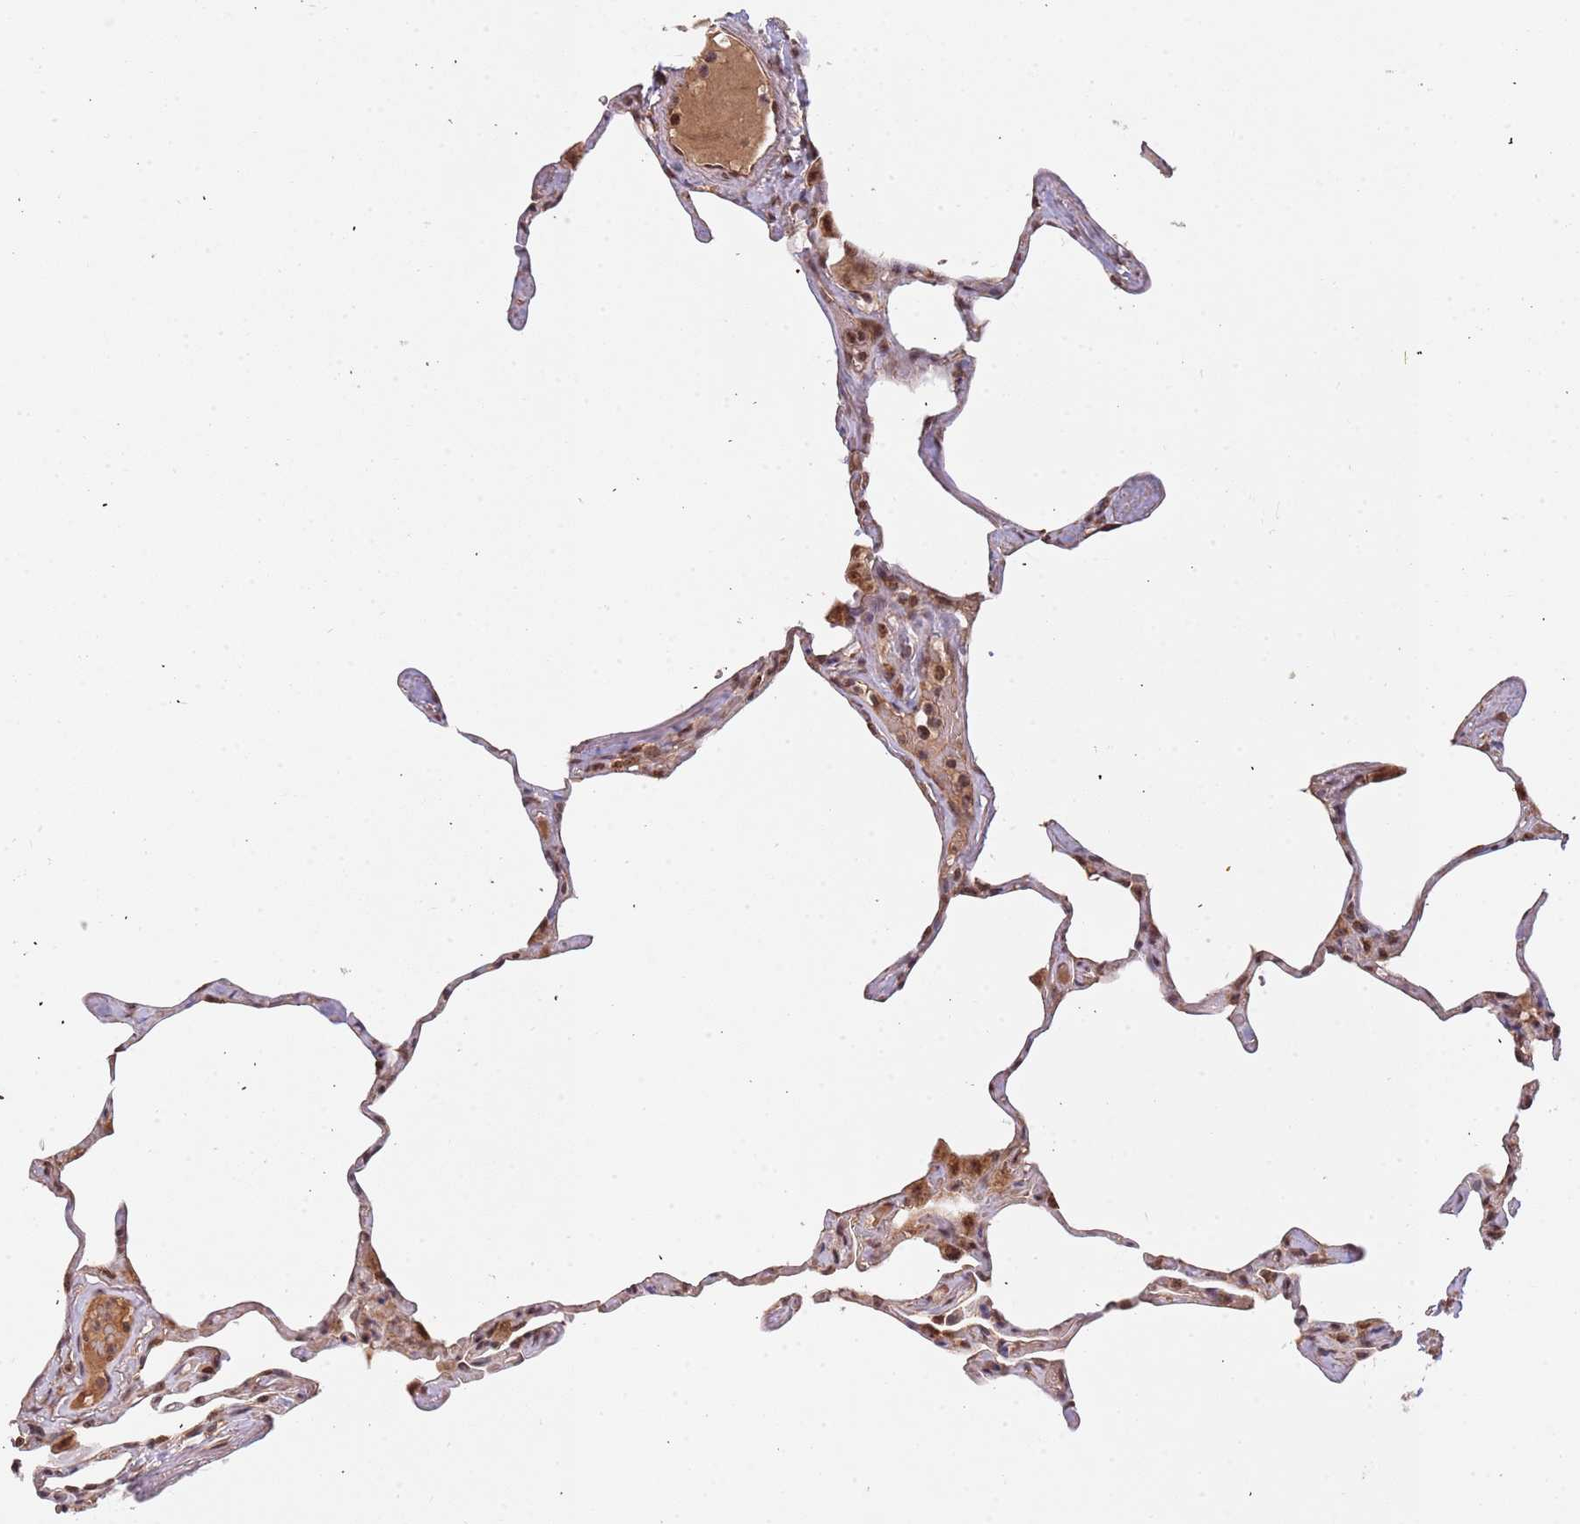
{"staining": {"intensity": "moderate", "quantity": ">75%", "location": "cytoplasmic/membranous"}, "tissue": "lung", "cell_type": "Alveolar cells", "image_type": "normal", "snomed": [{"axis": "morphology", "description": "Normal tissue, NOS"}, {"axis": "topography", "description": "Lung"}], "caption": "Immunohistochemistry (IHC) (DAB) staining of normal lung exhibits moderate cytoplasmic/membranous protein staining in approximately >75% of alveolar cells.", "gene": "DCHS1", "patient": {"sex": "male", "age": 65}}